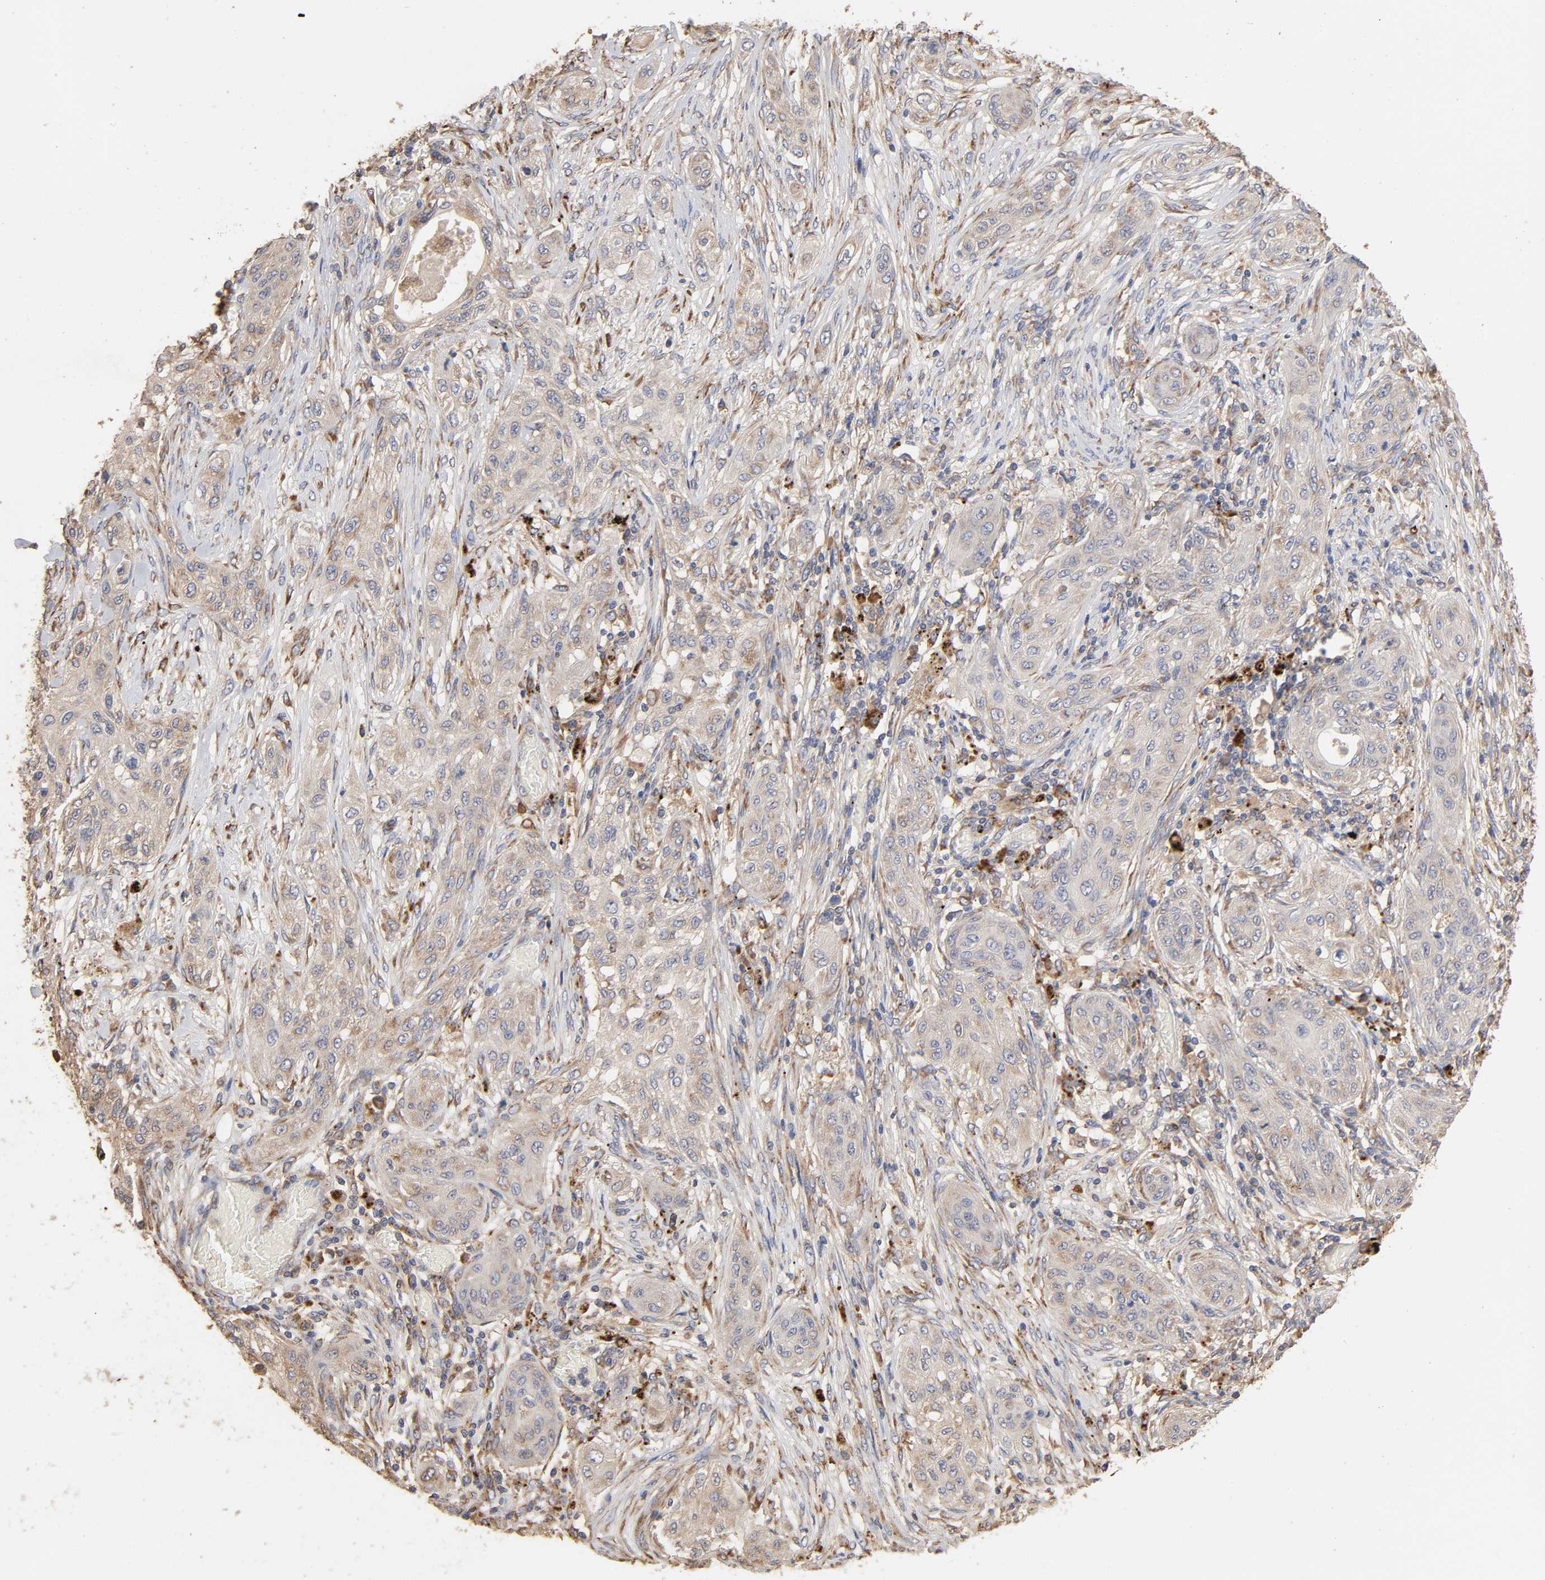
{"staining": {"intensity": "weak", "quantity": ">75%", "location": "cytoplasmic/membranous"}, "tissue": "lung cancer", "cell_type": "Tumor cells", "image_type": "cancer", "snomed": [{"axis": "morphology", "description": "Squamous cell carcinoma, NOS"}, {"axis": "topography", "description": "Lung"}], "caption": "Lung squamous cell carcinoma stained for a protein shows weak cytoplasmic/membranous positivity in tumor cells.", "gene": "EIF4G2", "patient": {"sex": "female", "age": 47}}